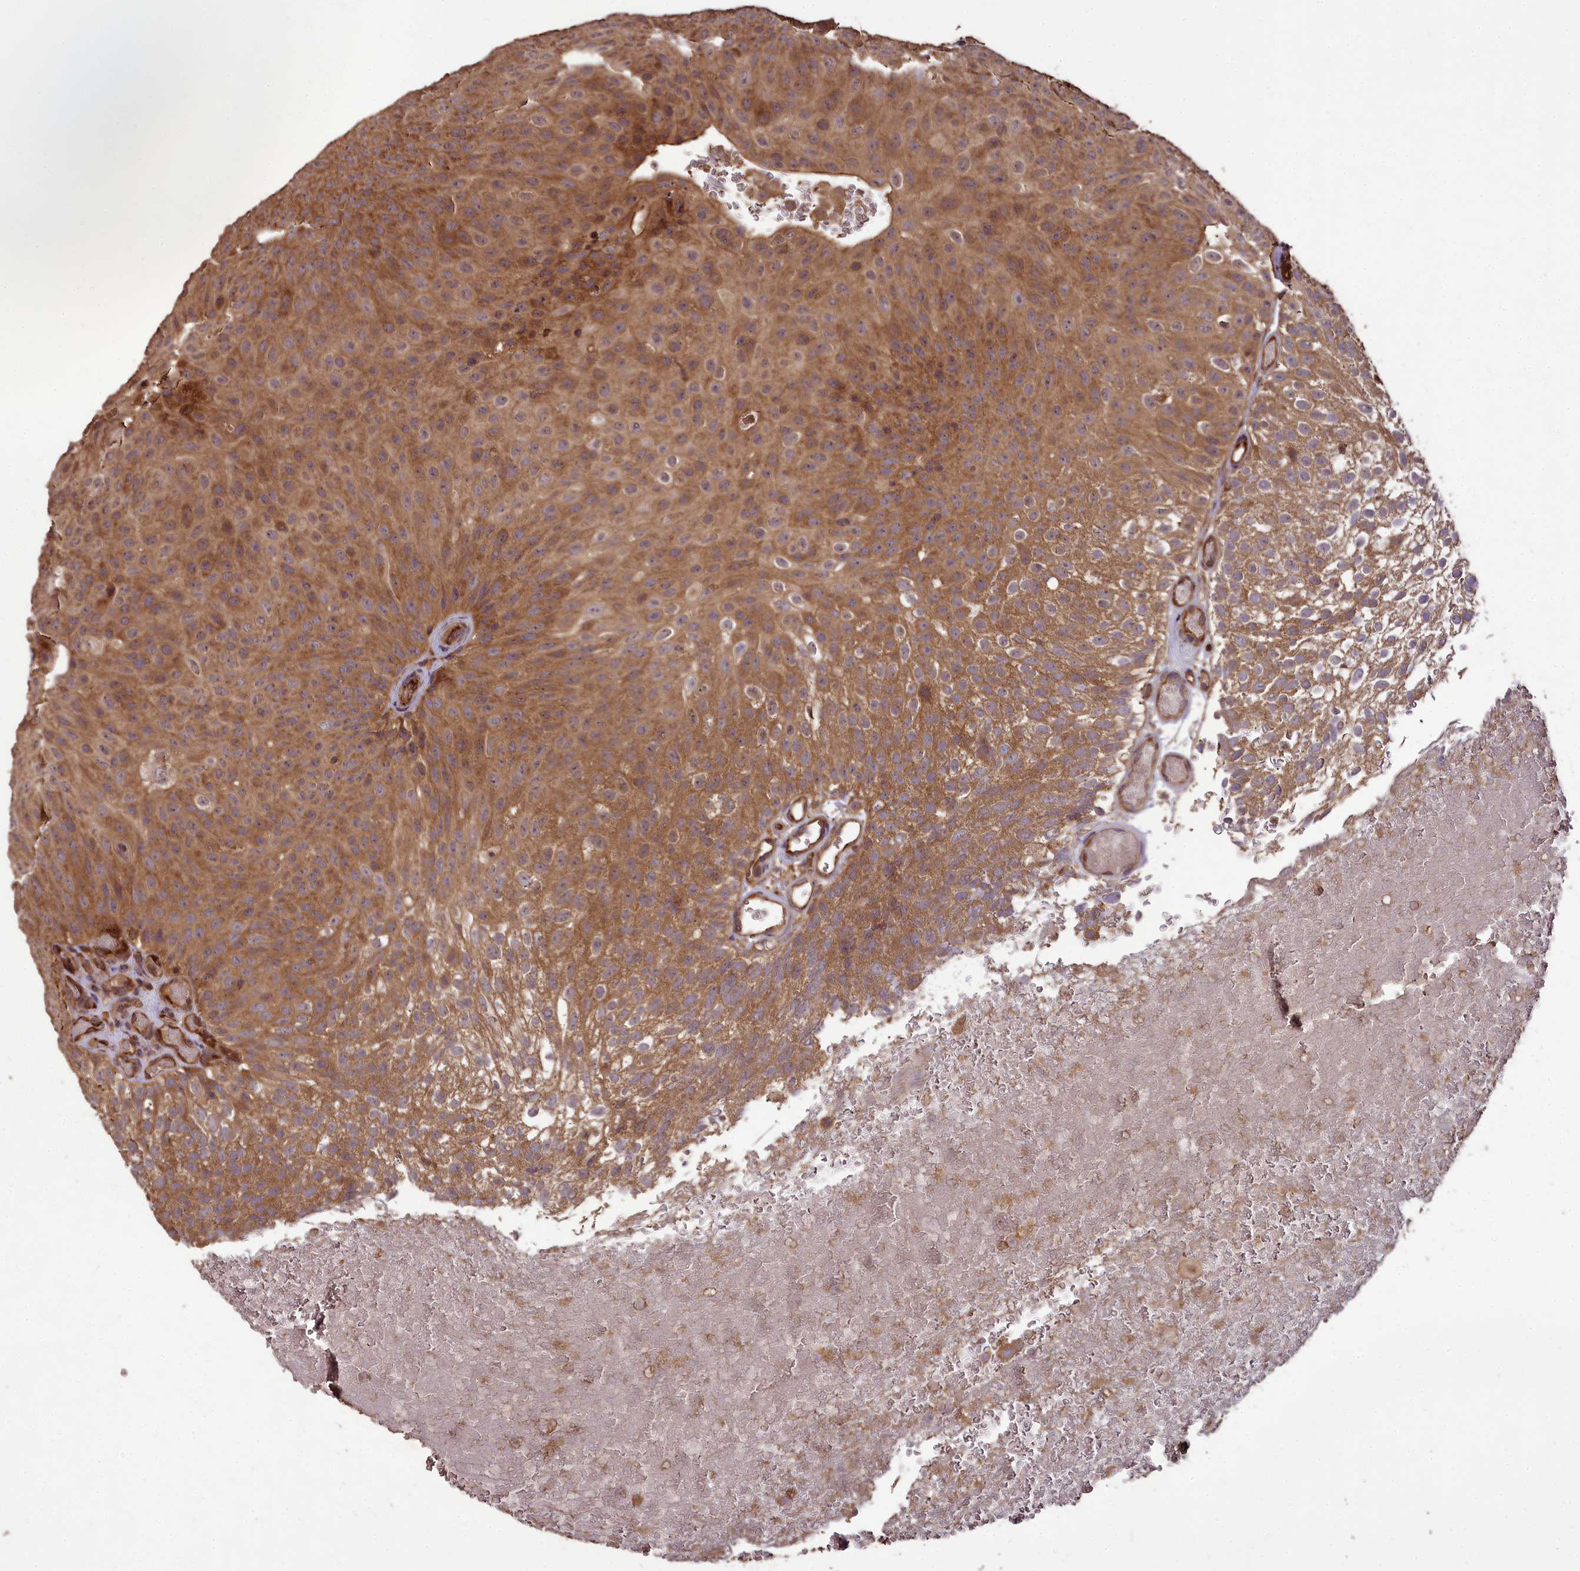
{"staining": {"intensity": "moderate", "quantity": ">75%", "location": "cytoplasmic/membranous"}, "tissue": "urothelial cancer", "cell_type": "Tumor cells", "image_type": "cancer", "snomed": [{"axis": "morphology", "description": "Urothelial carcinoma, Low grade"}, {"axis": "topography", "description": "Urinary bladder"}], "caption": "DAB (3,3'-diaminobenzidine) immunohistochemical staining of human urothelial carcinoma (low-grade) demonstrates moderate cytoplasmic/membranous protein staining in approximately >75% of tumor cells.", "gene": "TTLL10", "patient": {"sex": "male", "age": 78}}